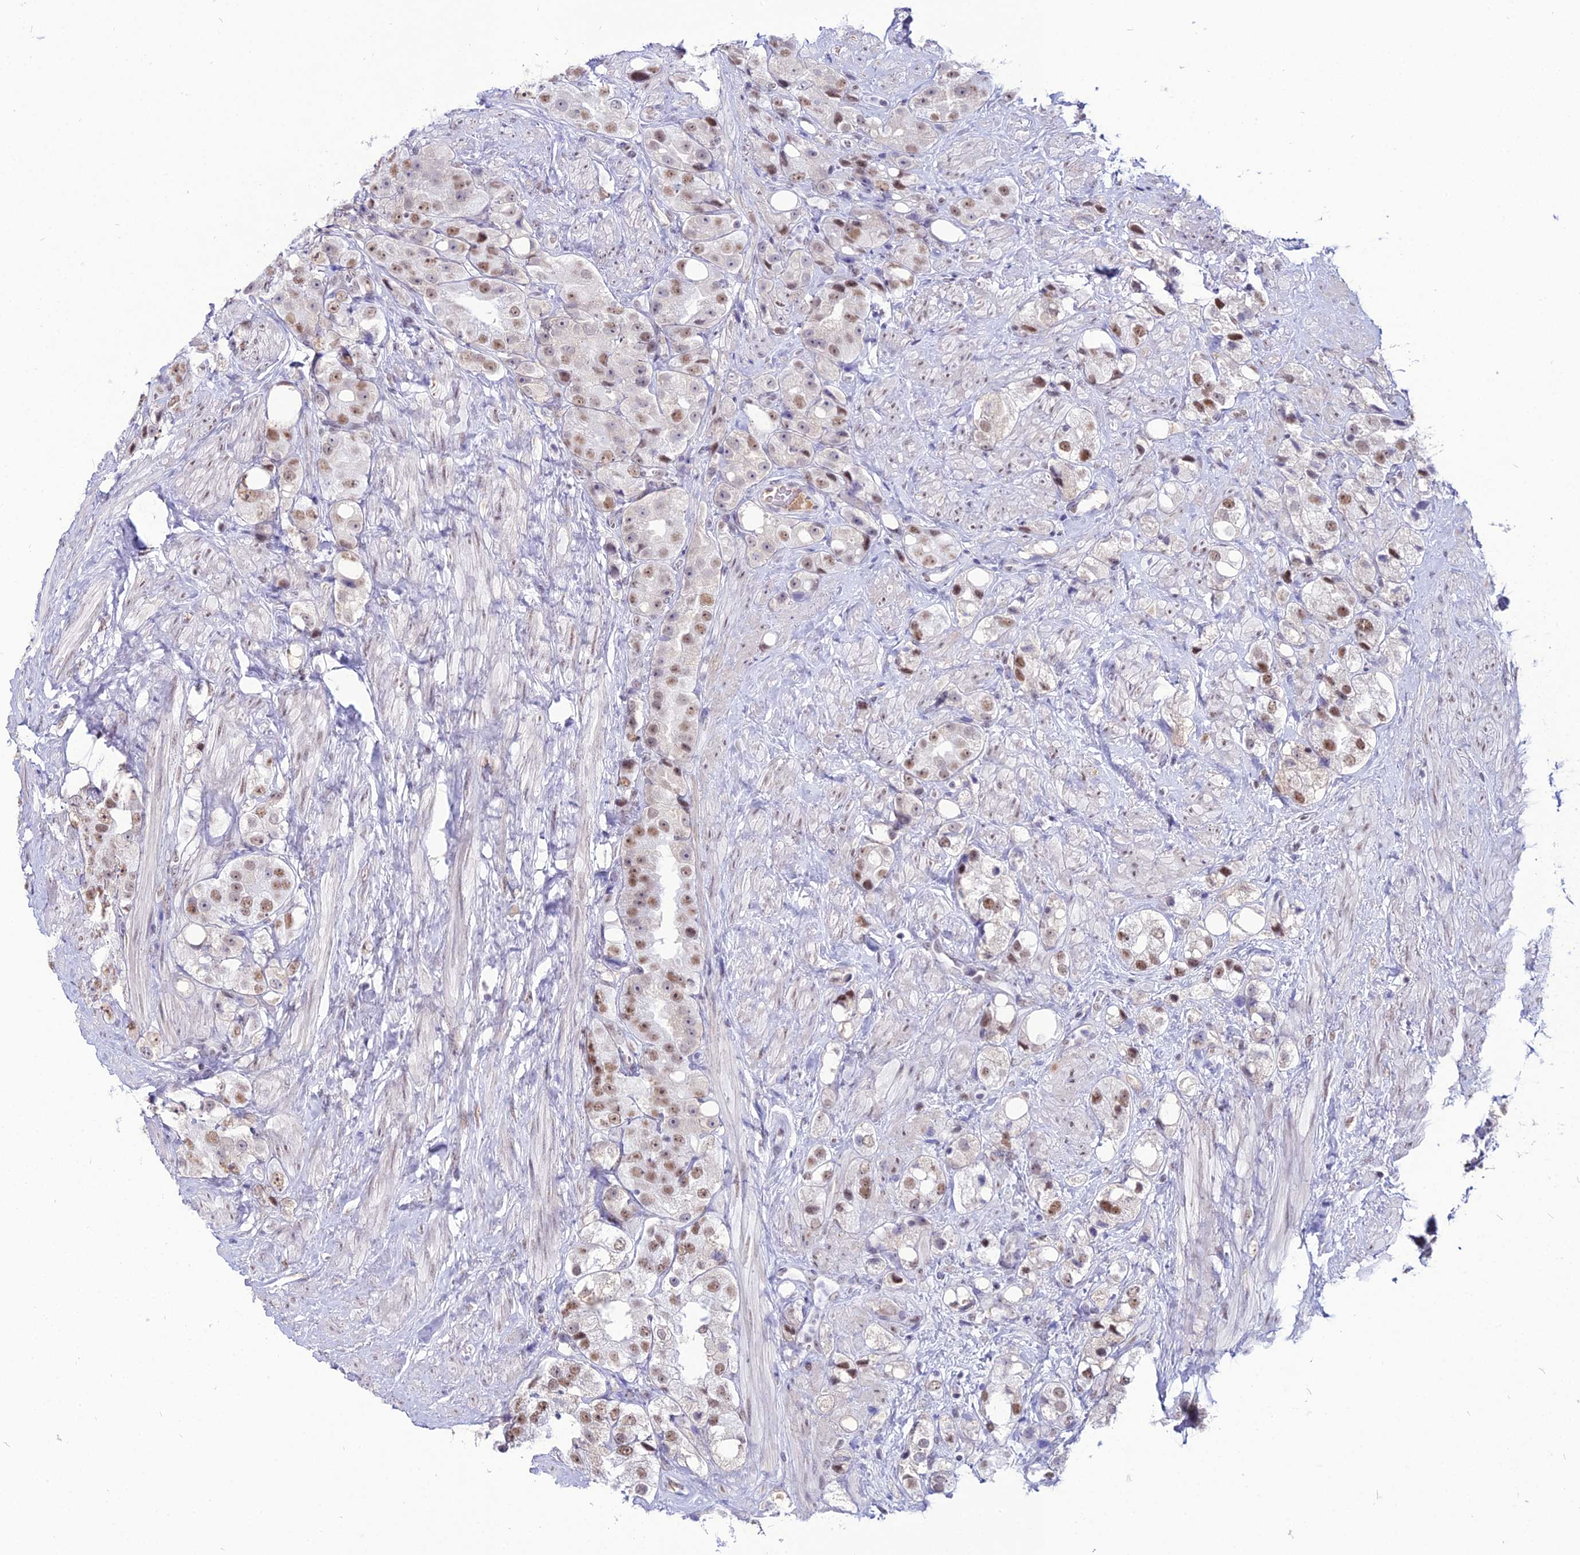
{"staining": {"intensity": "moderate", "quantity": "25%-75%", "location": "nuclear"}, "tissue": "prostate cancer", "cell_type": "Tumor cells", "image_type": "cancer", "snomed": [{"axis": "morphology", "description": "Adenocarcinoma, NOS"}, {"axis": "topography", "description": "Prostate"}], "caption": "Prostate cancer (adenocarcinoma) stained for a protein (brown) displays moderate nuclear positive staining in about 25%-75% of tumor cells.", "gene": "RBM12", "patient": {"sex": "male", "age": 79}}